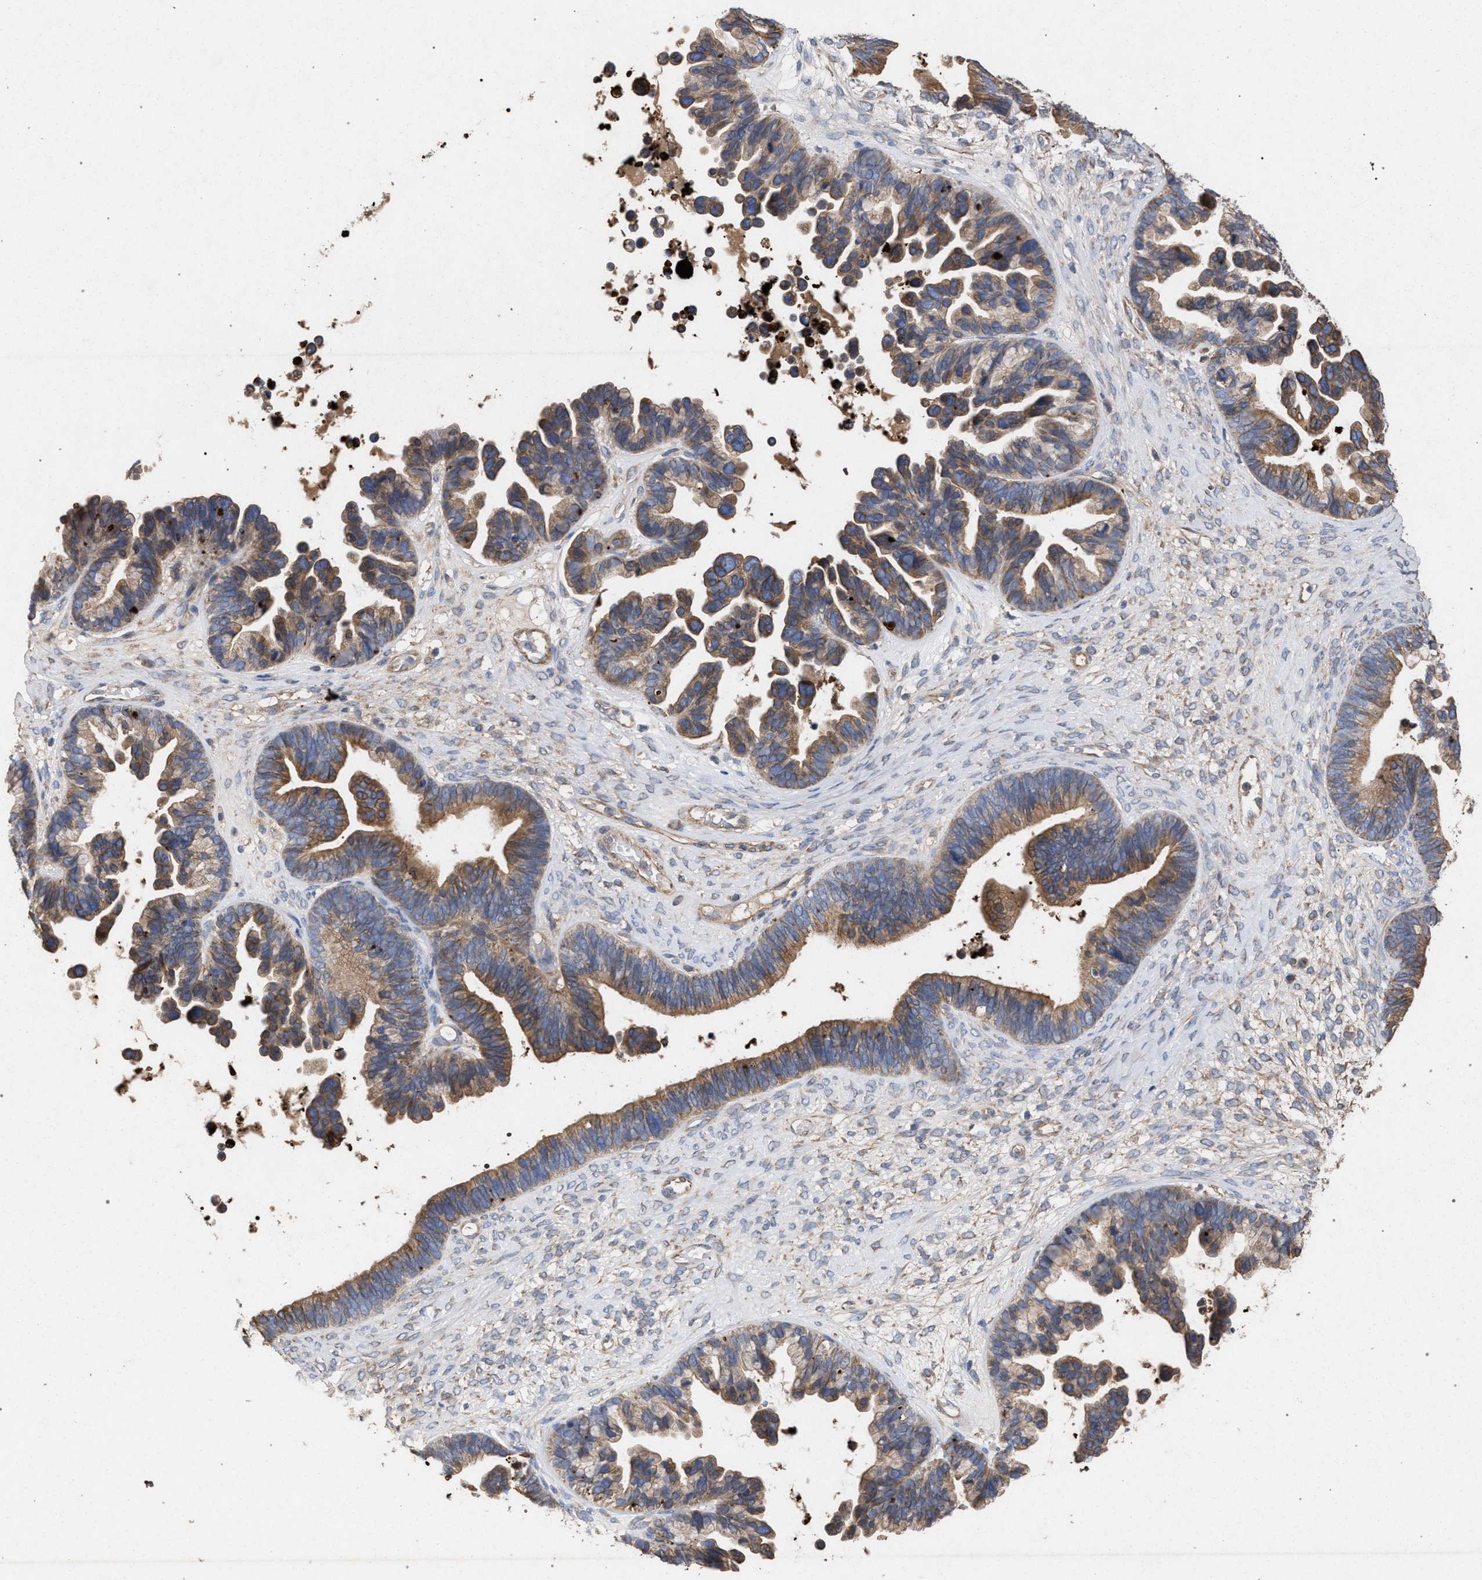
{"staining": {"intensity": "weak", "quantity": ">75%", "location": "cytoplasmic/membranous"}, "tissue": "ovarian cancer", "cell_type": "Tumor cells", "image_type": "cancer", "snomed": [{"axis": "morphology", "description": "Cystadenocarcinoma, serous, NOS"}, {"axis": "topography", "description": "Ovary"}], "caption": "Immunohistochemical staining of human serous cystadenocarcinoma (ovarian) displays low levels of weak cytoplasmic/membranous expression in about >75% of tumor cells.", "gene": "BCL2L12", "patient": {"sex": "female", "age": 56}}